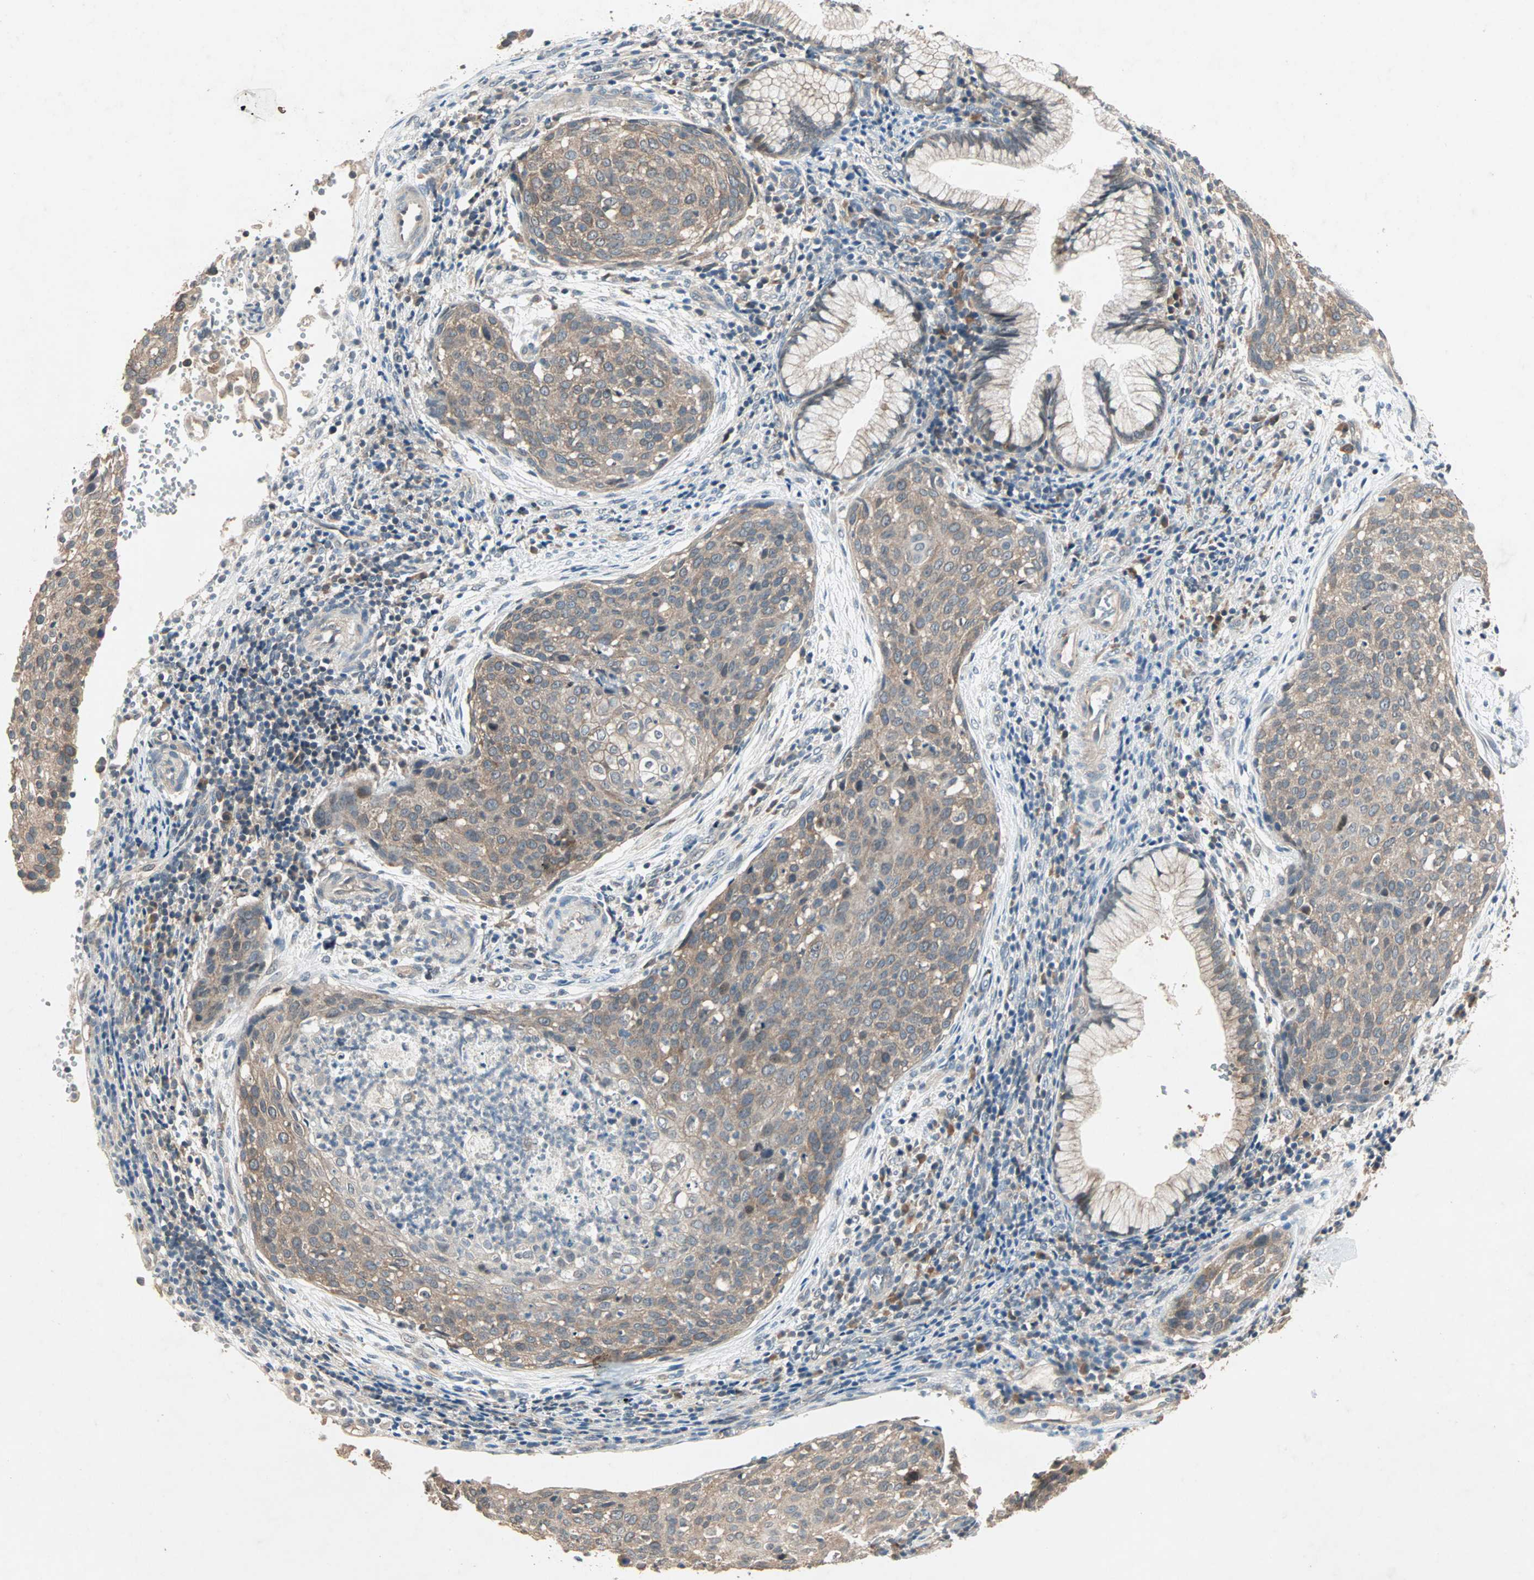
{"staining": {"intensity": "weak", "quantity": ">75%", "location": "cytoplasmic/membranous"}, "tissue": "cervical cancer", "cell_type": "Tumor cells", "image_type": "cancer", "snomed": [{"axis": "morphology", "description": "Squamous cell carcinoma, NOS"}, {"axis": "topography", "description": "Cervix"}], "caption": "Immunohistochemical staining of human cervical squamous cell carcinoma exhibits low levels of weak cytoplasmic/membranous positivity in approximately >75% of tumor cells. (IHC, brightfield microscopy, high magnification).", "gene": "TTF2", "patient": {"sex": "female", "age": 38}}